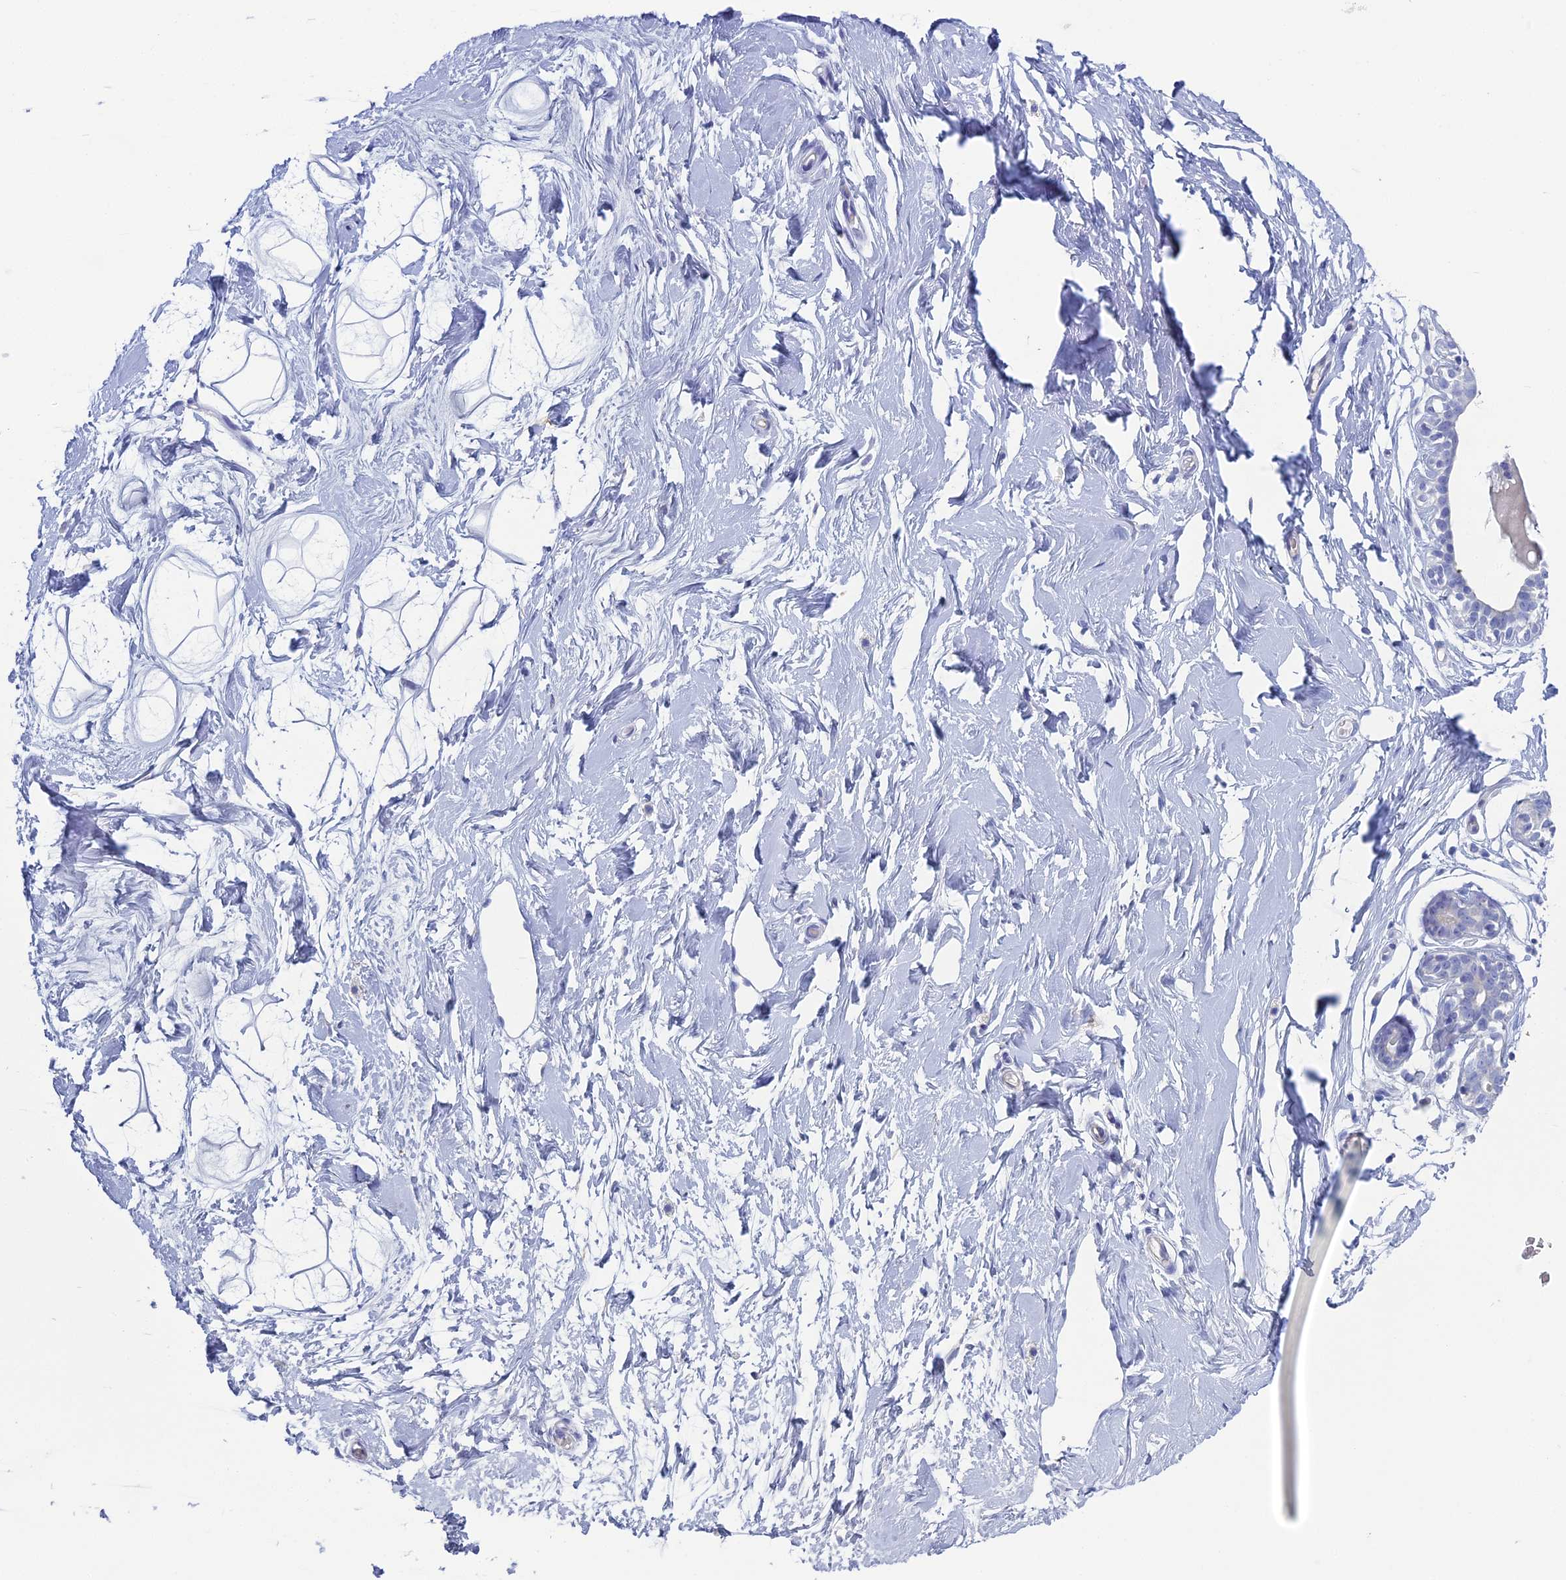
{"staining": {"intensity": "negative", "quantity": "none", "location": "none"}, "tissue": "breast", "cell_type": "Adipocytes", "image_type": "normal", "snomed": [{"axis": "morphology", "description": "Normal tissue, NOS"}, {"axis": "morphology", "description": "Adenoma, NOS"}, {"axis": "topography", "description": "Breast"}], "caption": "Immunohistochemical staining of unremarkable breast reveals no significant expression in adipocytes. (Brightfield microscopy of DAB immunohistochemistry at high magnification).", "gene": "ACE", "patient": {"sex": "female", "age": 23}}